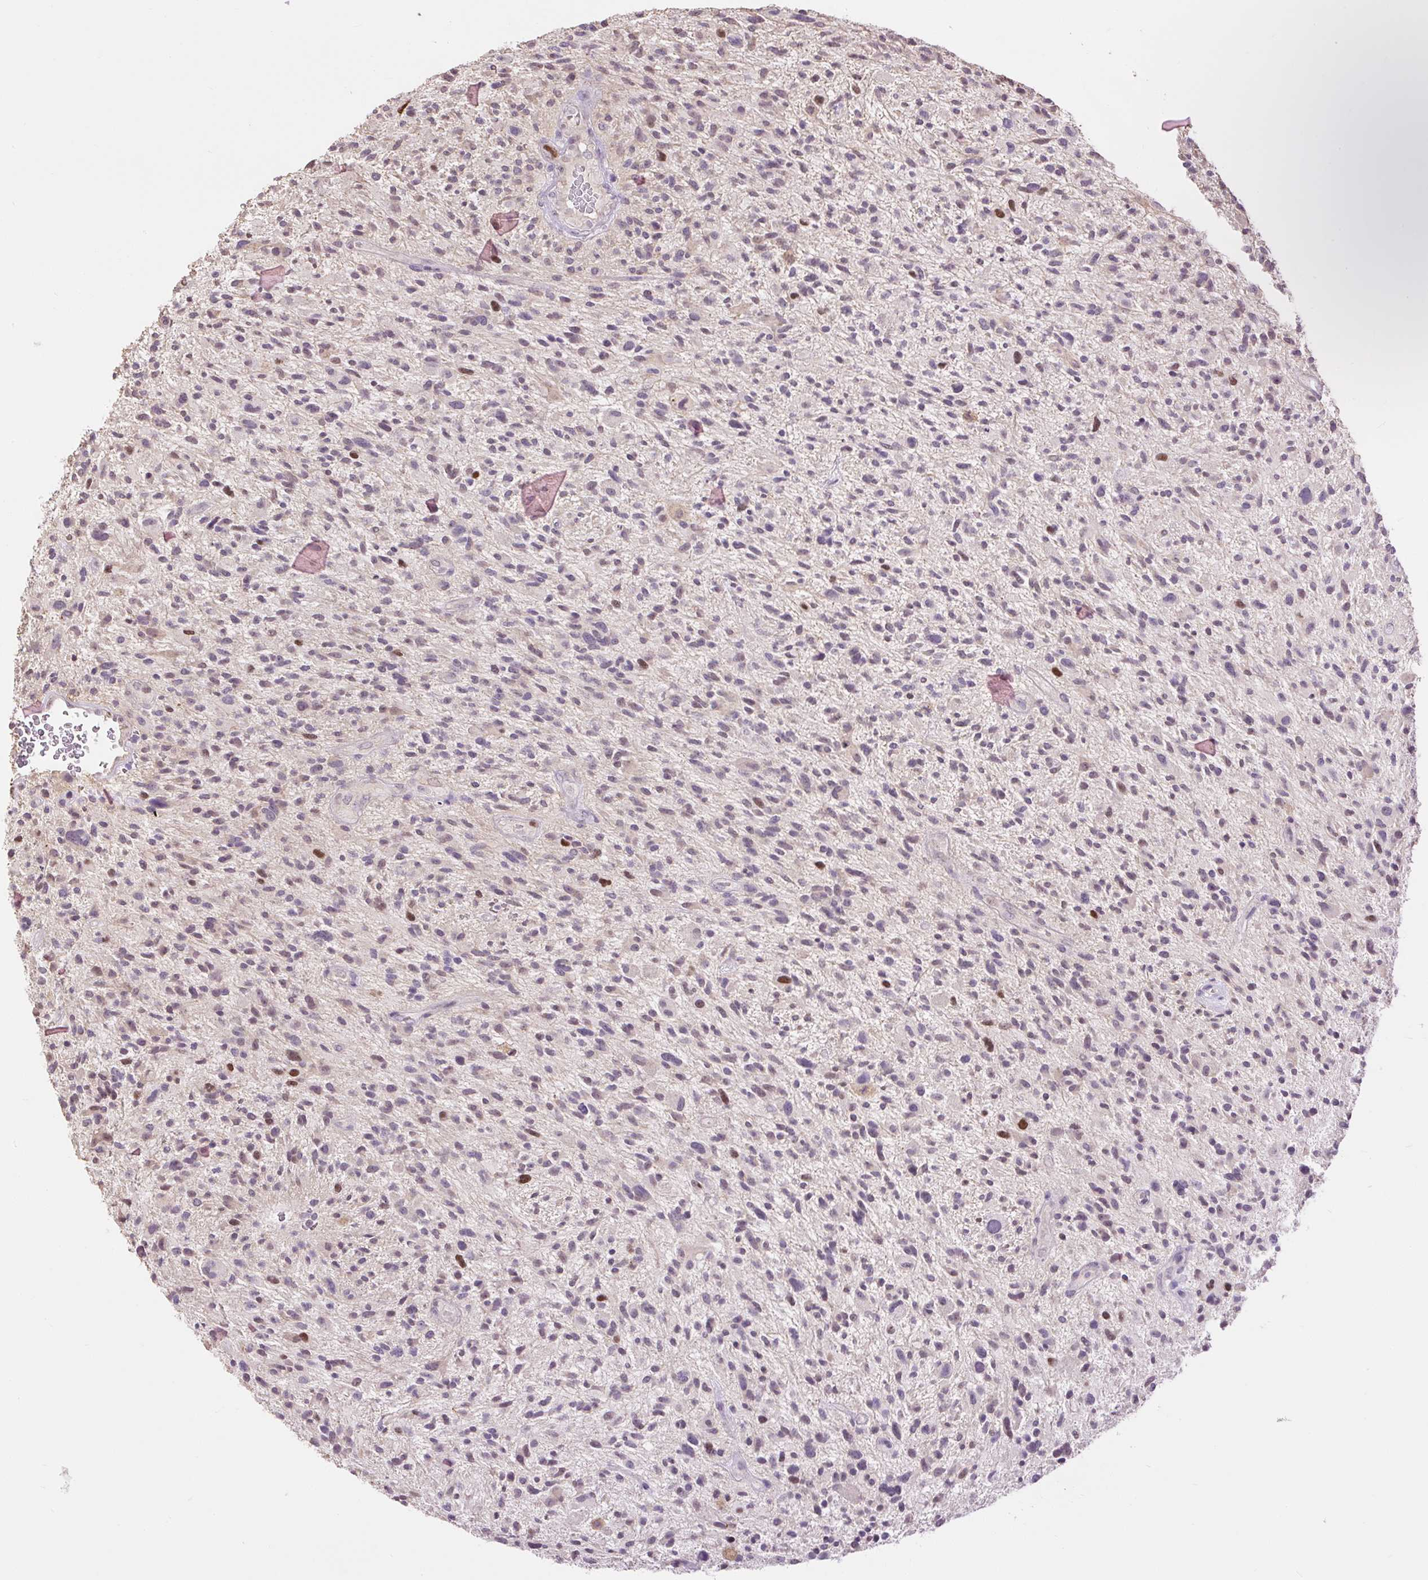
{"staining": {"intensity": "moderate", "quantity": "<25%", "location": "nuclear"}, "tissue": "glioma", "cell_type": "Tumor cells", "image_type": "cancer", "snomed": [{"axis": "morphology", "description": "Glioma, malignant, High grade"}, {"axis": "topography", "description": "Brain"}], "caption": "This image reveals glioma stained with immunohistochemistry (IHC) to label a protein in brown. The nuclear of tumor cells show moderate positivity for the protein. Nuclei are counter-stained blue.", "gene": "RACGAP1", "patient": {"sex": "male", "age": 47}}